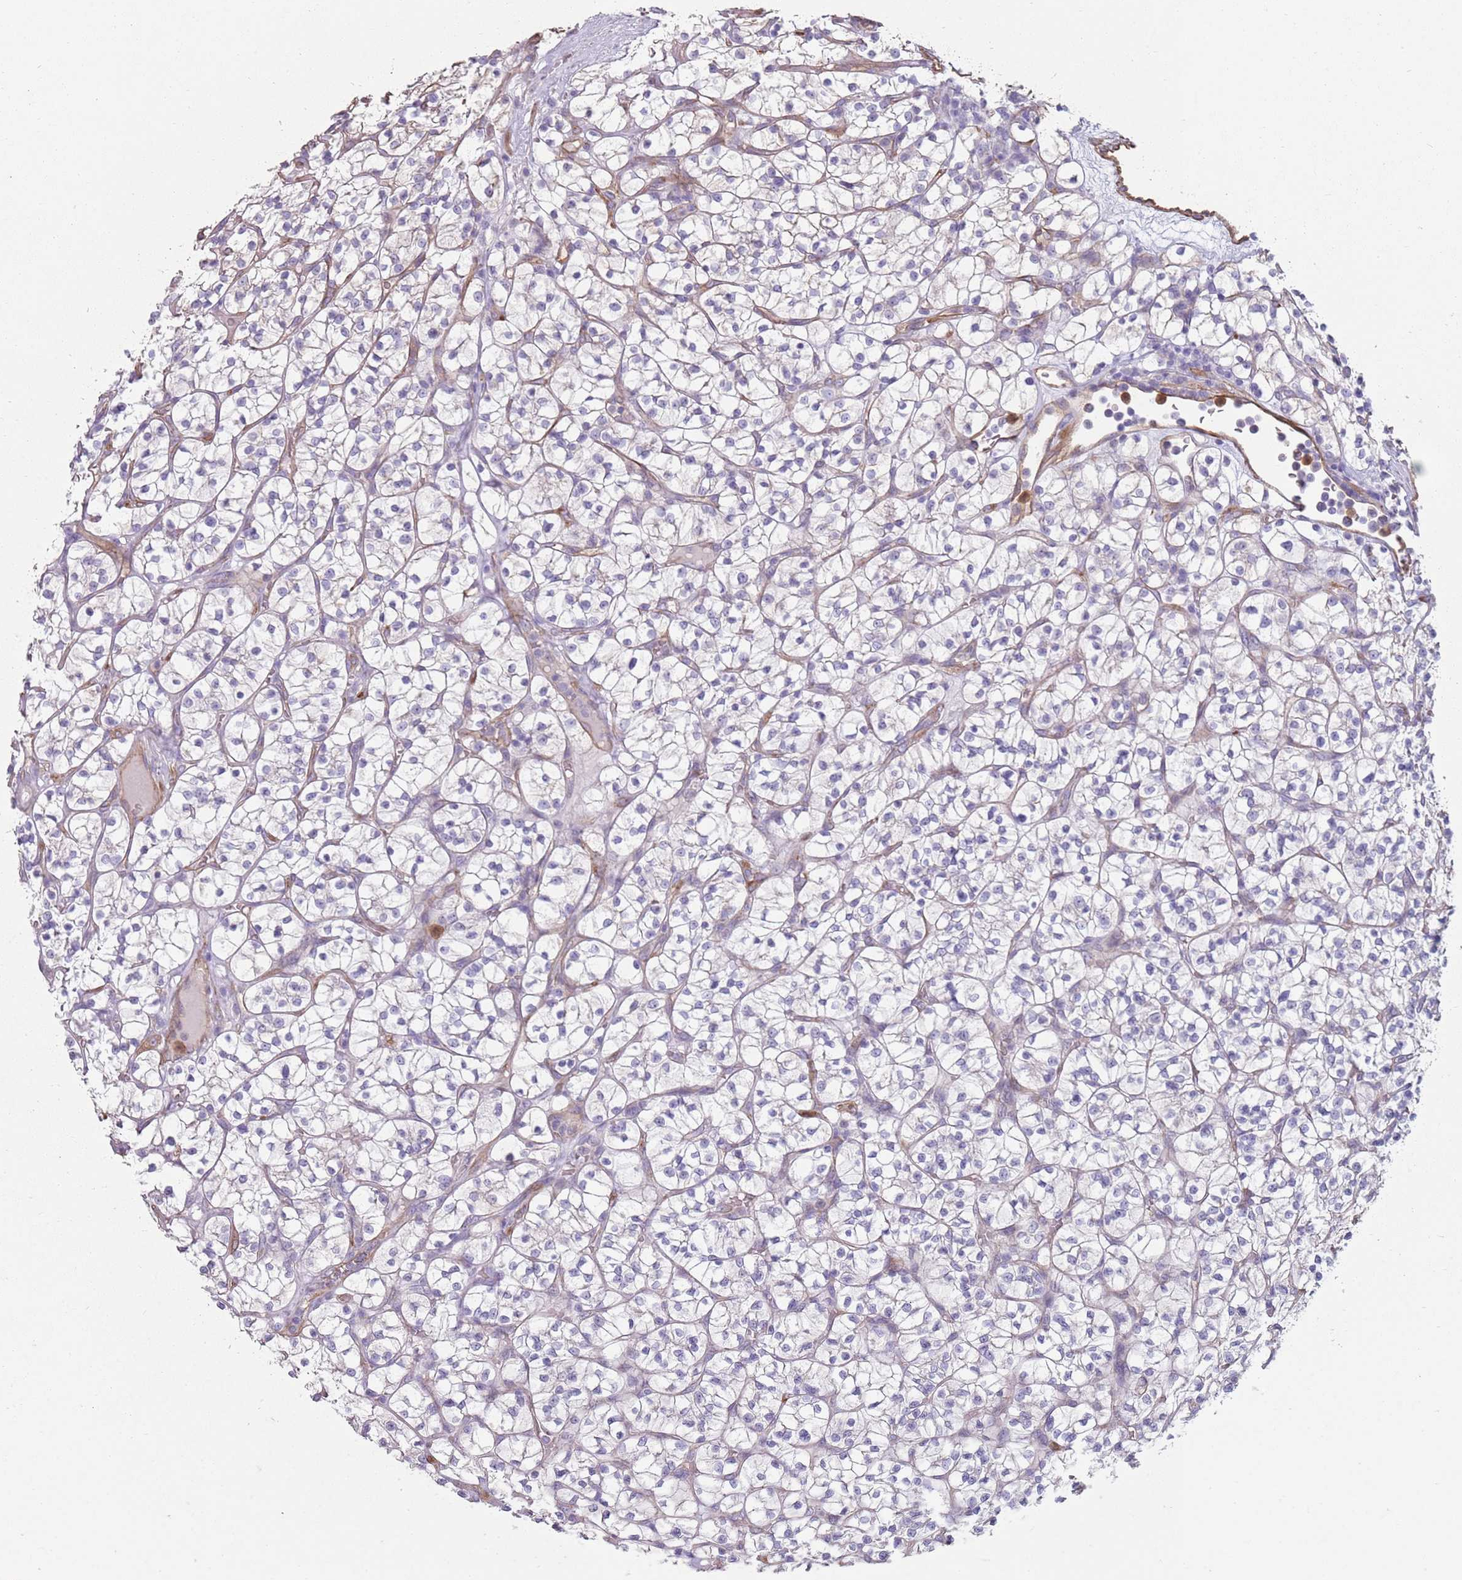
{"staining": {"intensity": "negative", "quantity": "none", "location": "none"}, "tissue": "renal cancer", "cell_type": "Tumor cells", "image_type": "cancer", "snomed": [{"axis": "morphology", "description": "Adenocarcinoma, NOS"}, {"axis": "topography", "description": "Kidney"}], "caption": "Histopathology image shows no protein positivity in tumor cells of renal cancer (adenocarcinoma) tissue.", "gene": "PHLPP2", "patient": {"sex": "female", "age": 64}}